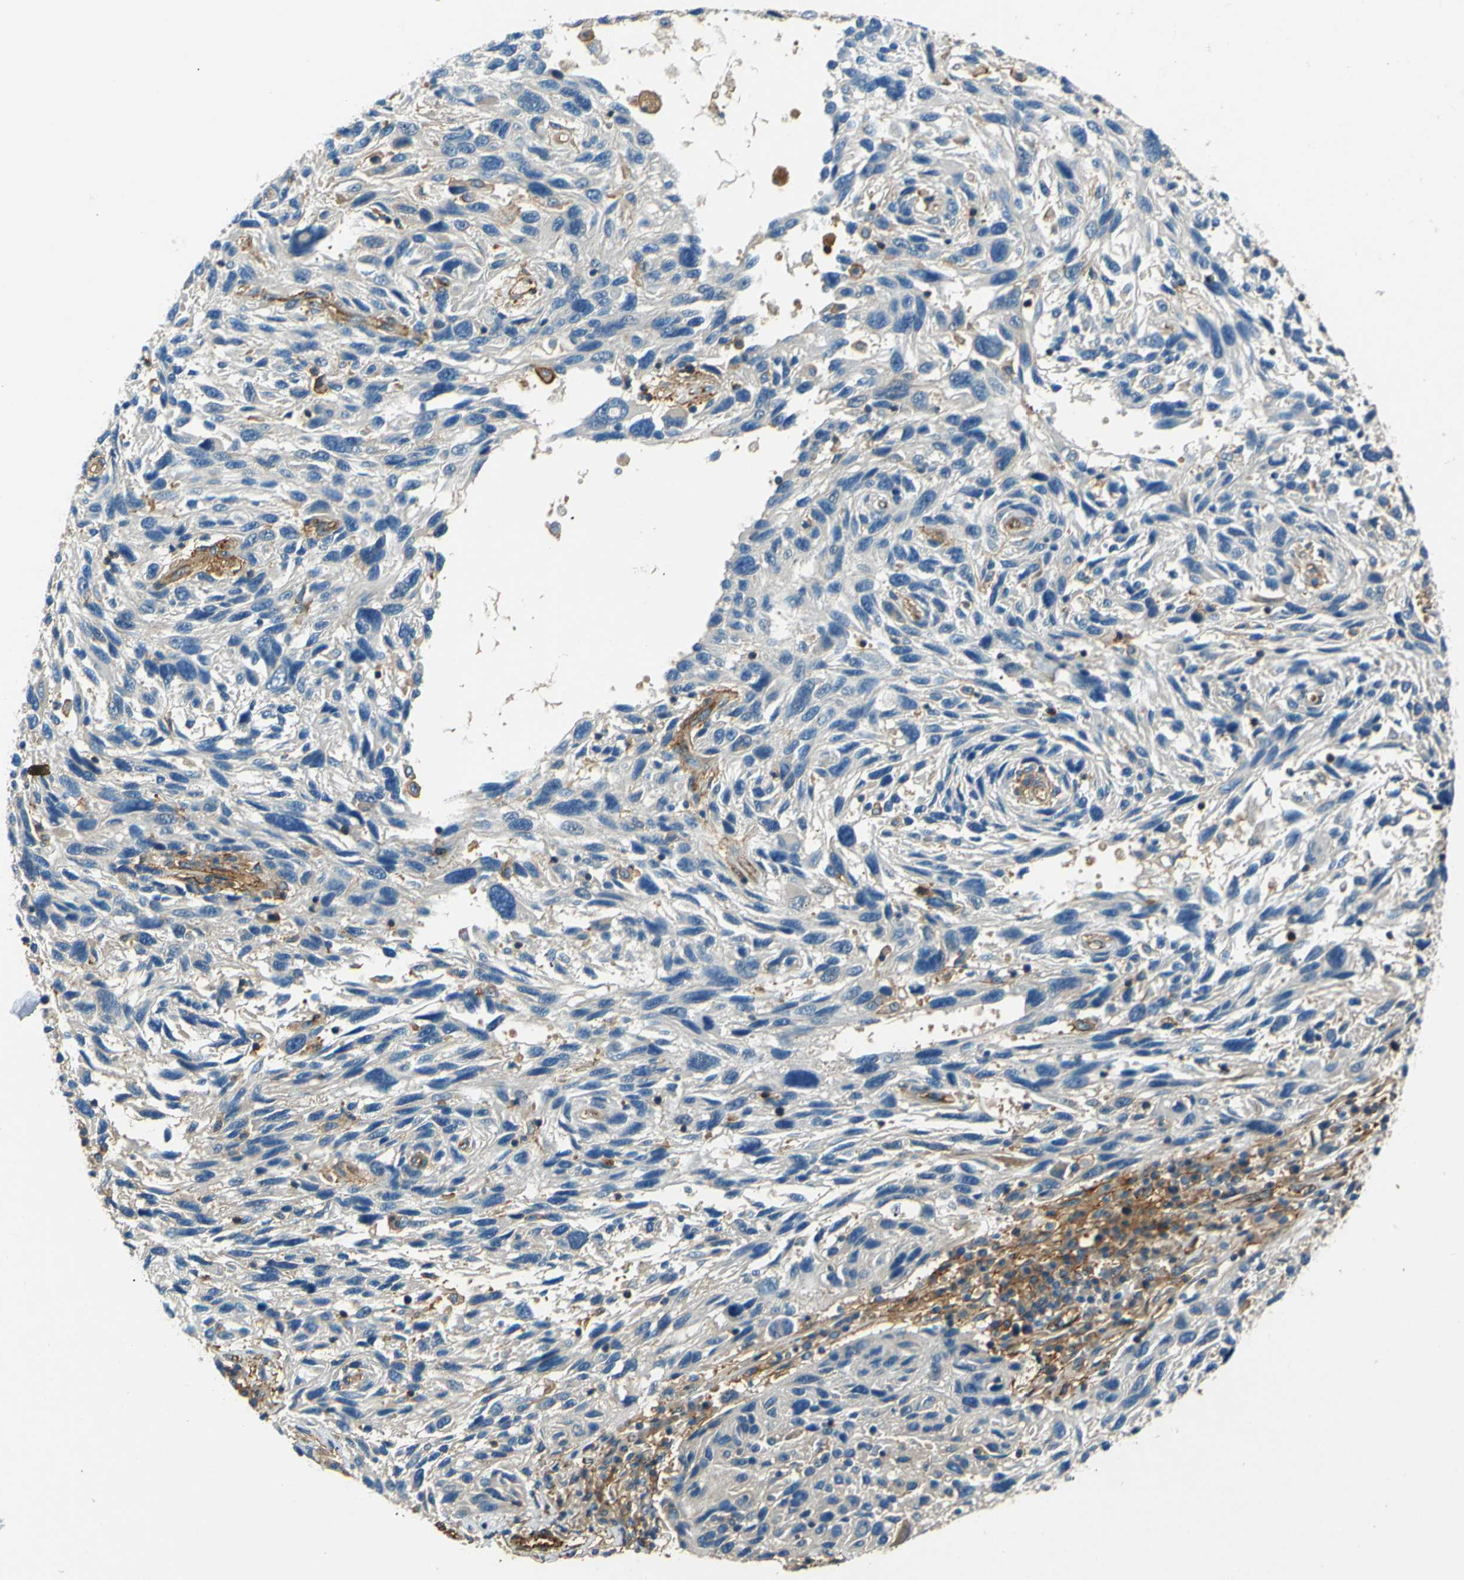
{"staining": {"intensity": "negative", "quantity": "none", "location": "none"}, "tissue": "melanoma", "cell_type": "Tumor cells", "image_type": "cancer", "snomed": [{"axis": "morphology", "description": "Malignant melanoma, NOS"}, {"axis": "topography", "description": "Skin"}], "caption": "A high-resolution micrograph shows IHC staining of malignant melanoma, which demonstrates no significant staining in tumor cells.", "gene": "ENTPD1", "patient": {"sex": "male", "age": 53}}